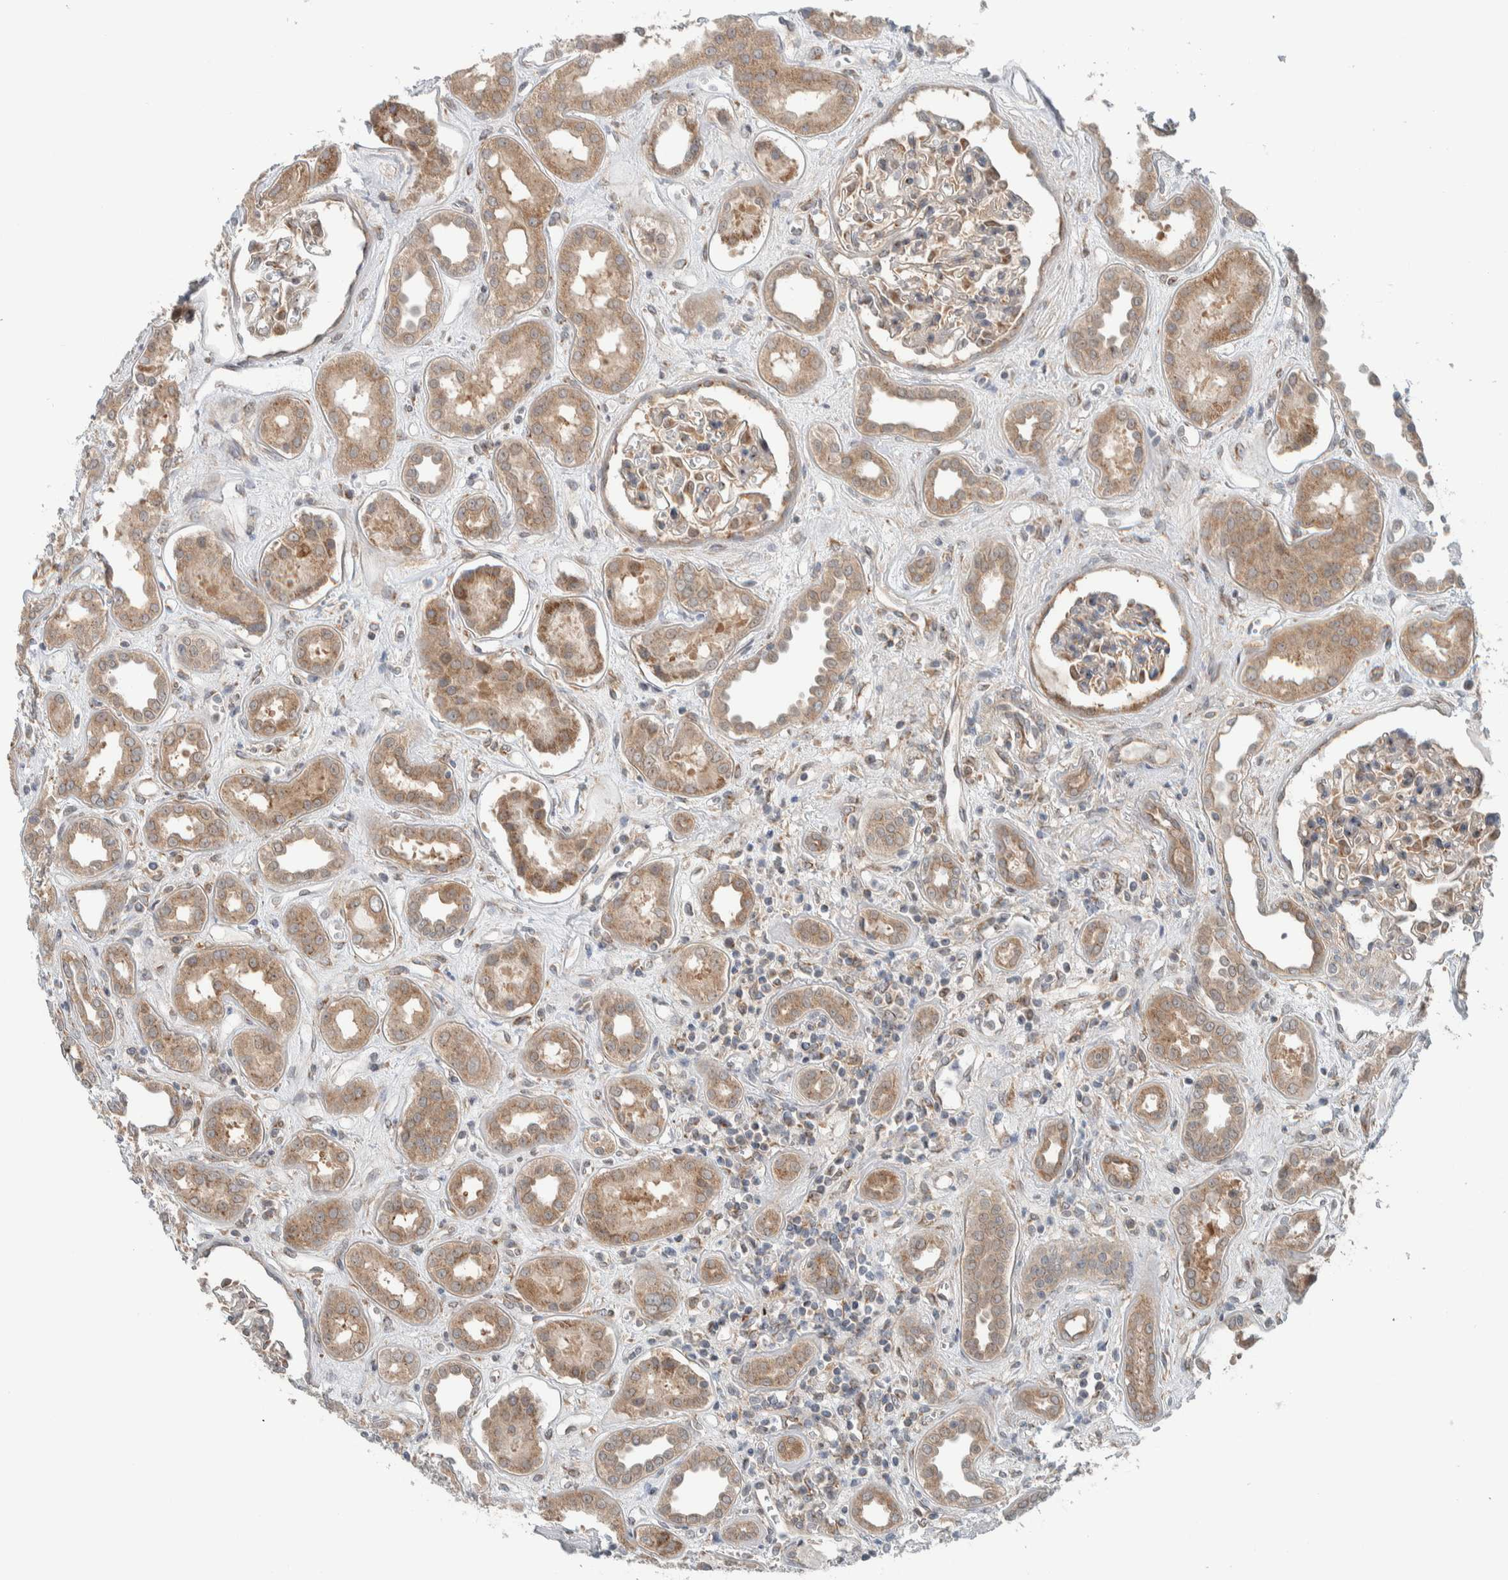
{"staining": {"intensity": "moderate", "quantity": "25%-75%", "location": "cytoplasmic/membranous"}, "tissue": "kidney", "cell_type": "Cells in glomeruli", "image_type": "normal", "snomed": [{"axis": "morphology", "description": "Normal tissue, NOS"}, {"axis": "topography", "description": "Kidney"}], "caption": "This is a histology image of immunohistochemistry (IHC) staining of normal kidney, which shows moderate positivity in the cytoplasmic/membranous of cells in glomeruli.", "gene": "RERE", "patient": {"sex": "male", "age": 59}}